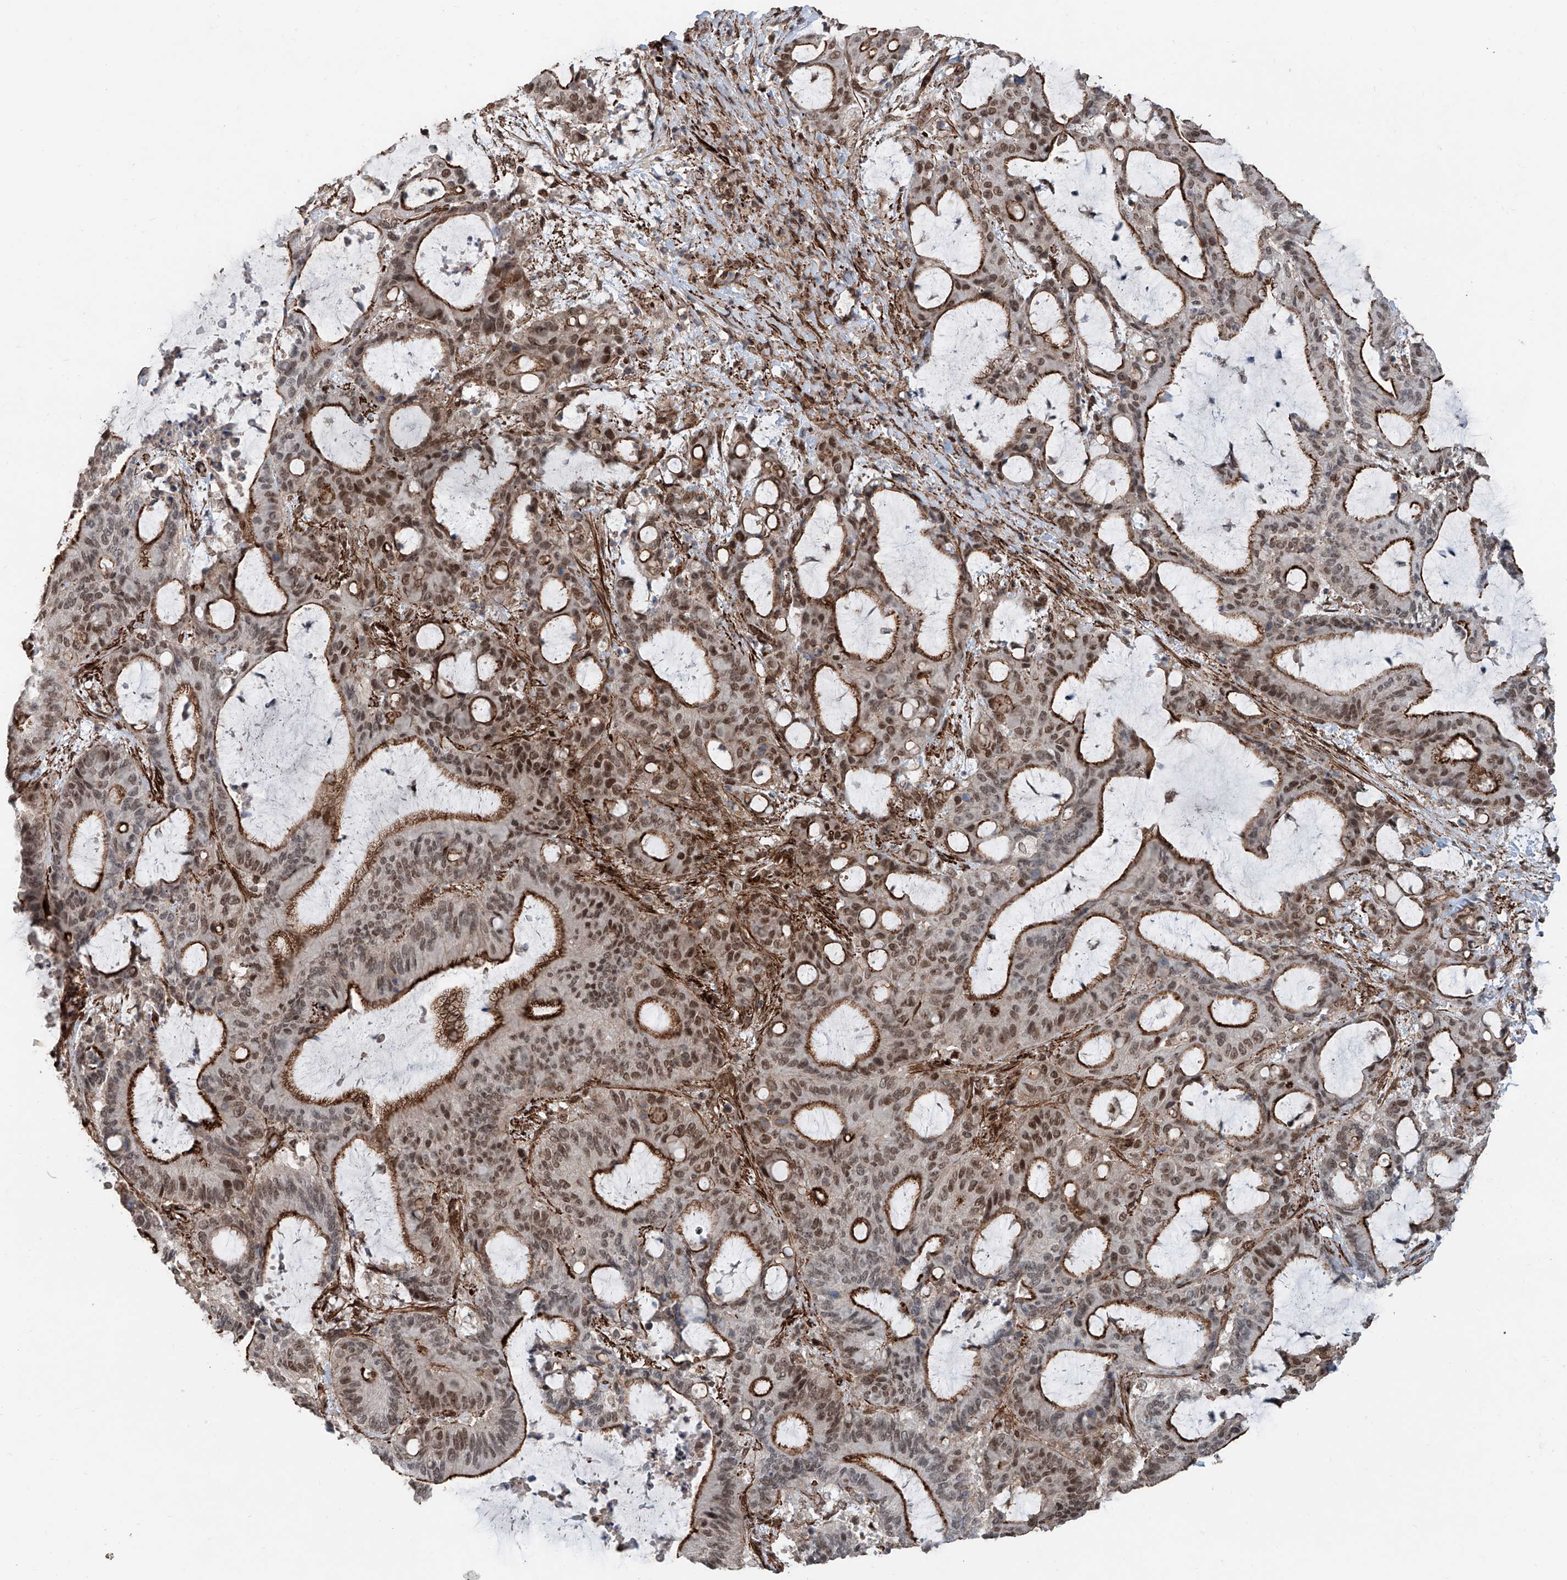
{"staining": {"intensity": "strong", "quantity": "25%-75%", "location": "cytoplasmic/membranous,nuclear"}, "tissue": "liver cancer", "cell_type": "Tumor cells", "image_type": "cancer", "snomed": [{"axis": "morphology", "description": "Normal tissue, NOS"}, {"axis": "morphology", "description": "Cholangiocarcinoma"}, {"axis": "topography", "description": "Liver"}, {"axis": "topography", "description": "Peripheral nerve tissue"}], "caption": "The micrograph exhibits staining of liver cholangiocarcinoma, revealing strong cytoplasmic/membranous and nuclear protein positivity (brown color) within tumor cells.", "gene": "SDE2", "patient": {"sex": "female", "age": 73}}